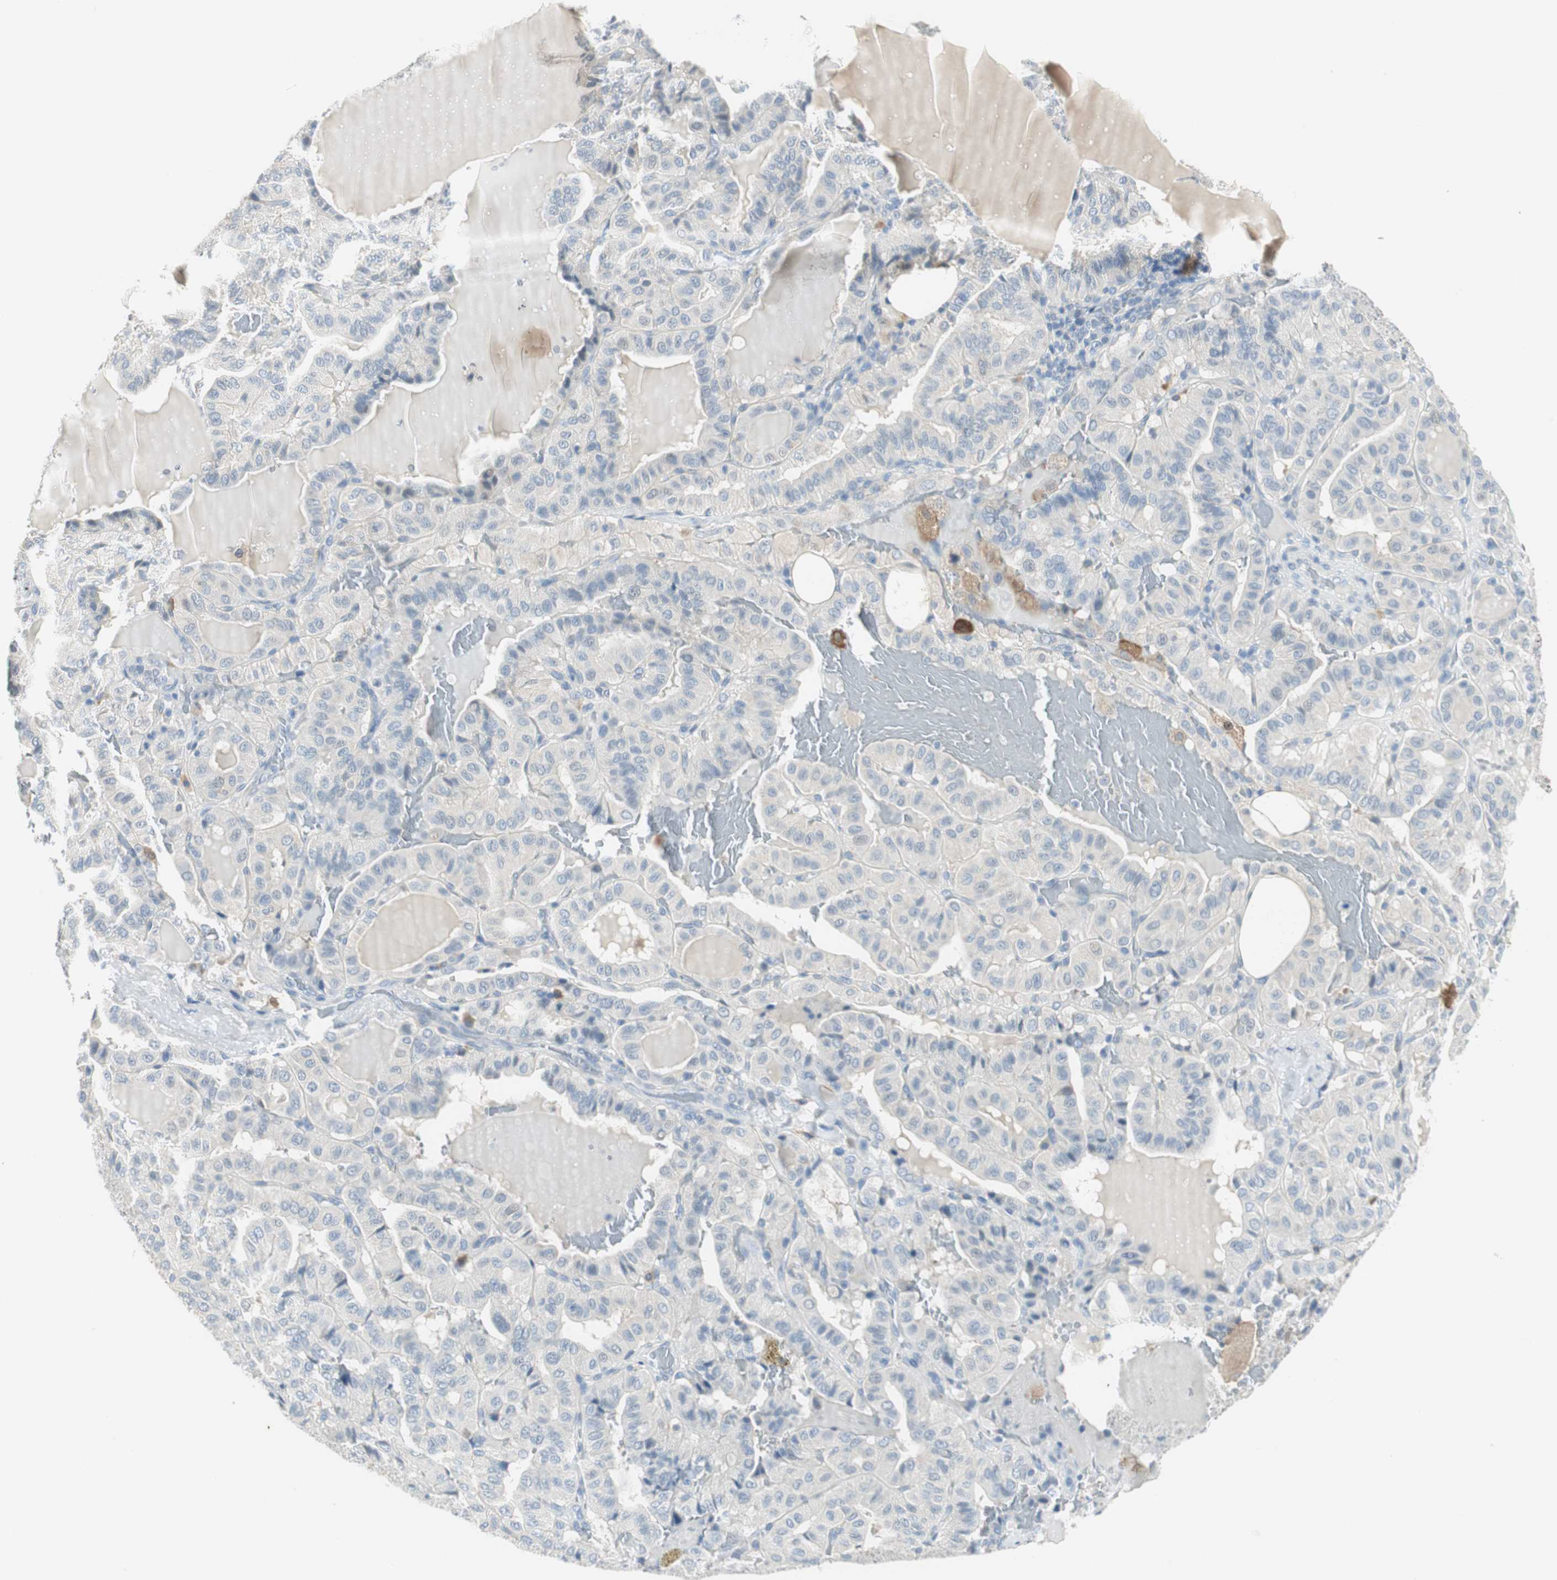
{"staining": {"intensity": "weak", "quantity": "<25%", "location": "cytoplasmic/membranous"}, "tissue": "thyroid cancer", "cell_type": "Tumor cells", "image_type": "cancer", "snomed": [{"axis": "morphology", "description": "Papillary adenocarcinoma, NOS"}, {"axis": "topography", "description": "Thyroid gland"}], "caption": "Immunohistochemical staining of human papillary adenocarcinoma (thyroid) demonstrates no significant expression in tumor cells. (DAB (3,3'-diaminobenzidine) IHC visualized using brightfield microscopy, high magnification).", "gene": "MSTO1", "patient": {"sex": "male", "age": 77}}